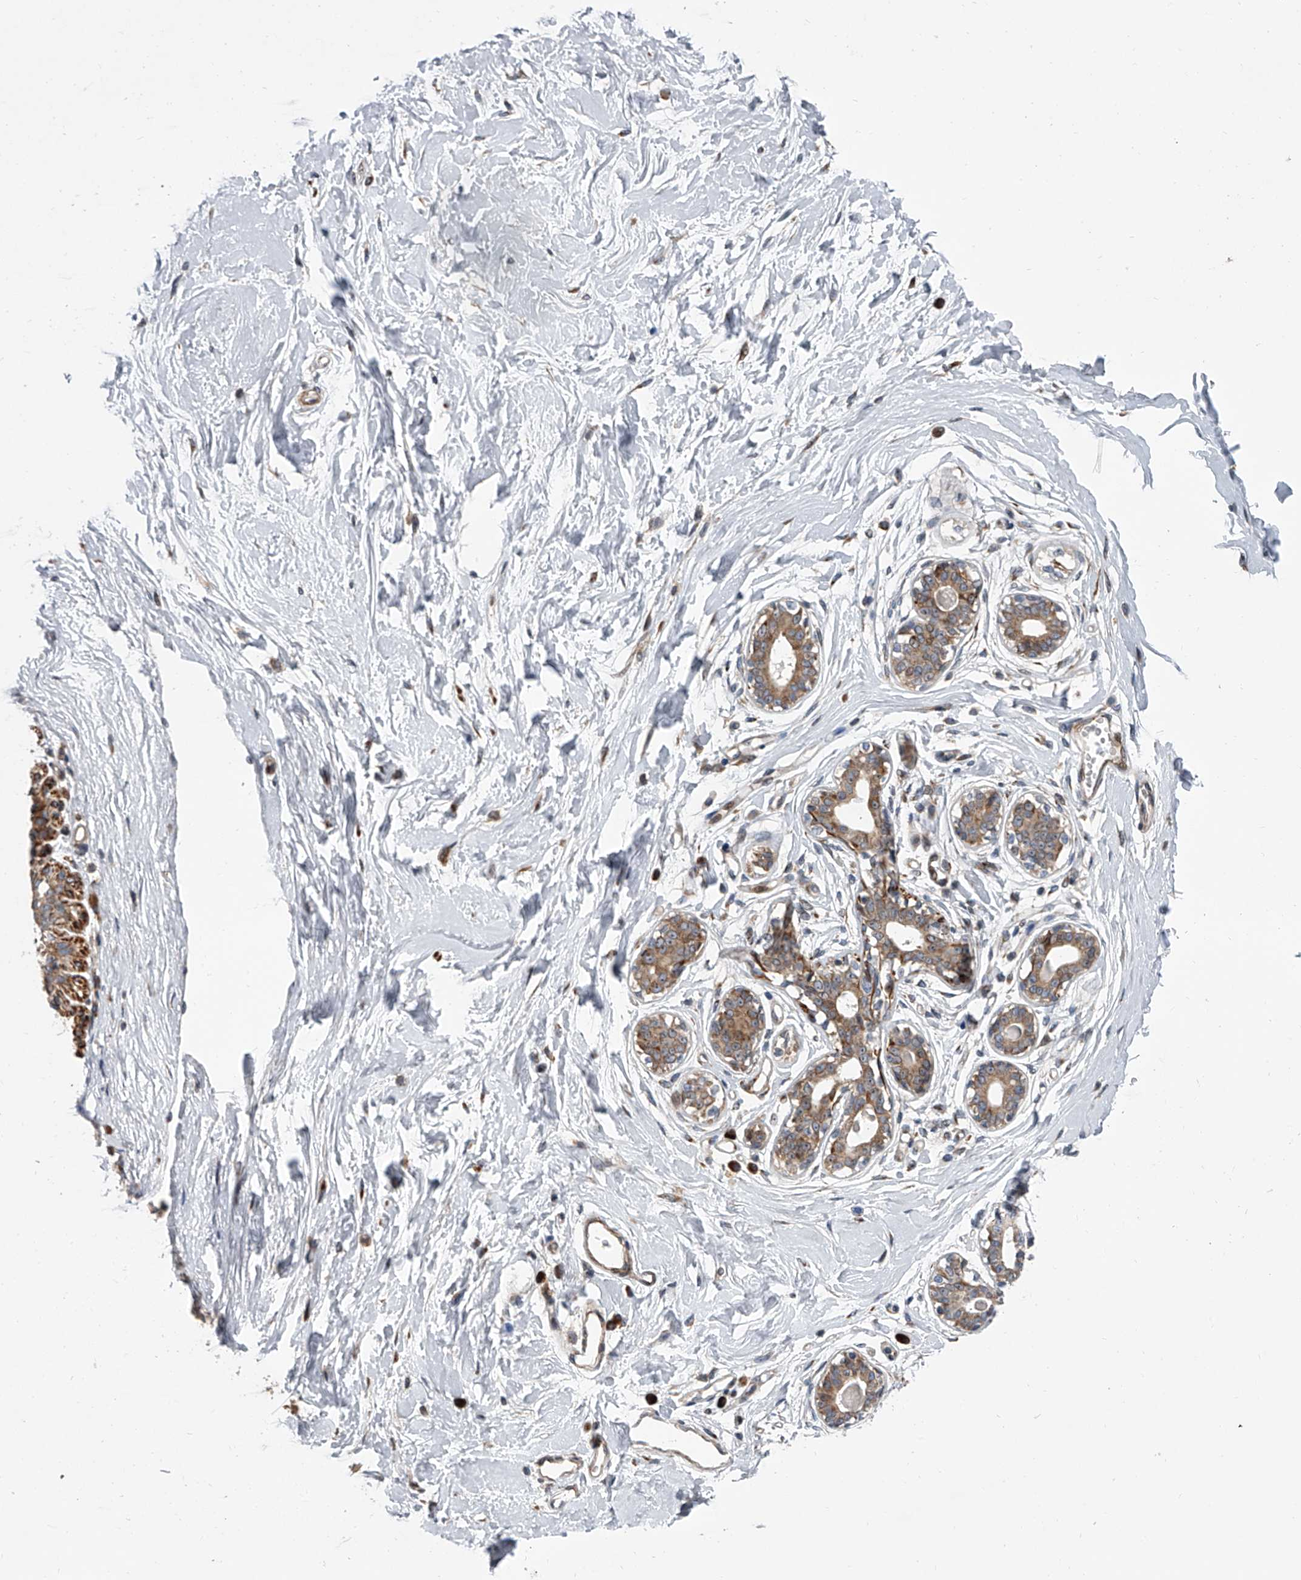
{"staining": {"intensity": "negative", "quantity": "none", "location": "none"}, "tissue": "breast", "cell_type": "Adipocytes", "image_type": "normal", "snomed": [{"axis": "morphology", "description": "Normal tissue, NOS"}, {"axis": "topography", "description": "Breast"}], "caption": "The histopathology image reveals no significant positivity in adipocytes of breast. Nuclei are stained in blue.", "gene": "DLGAP2", "patient": {"sex": "female", "age": 45}}